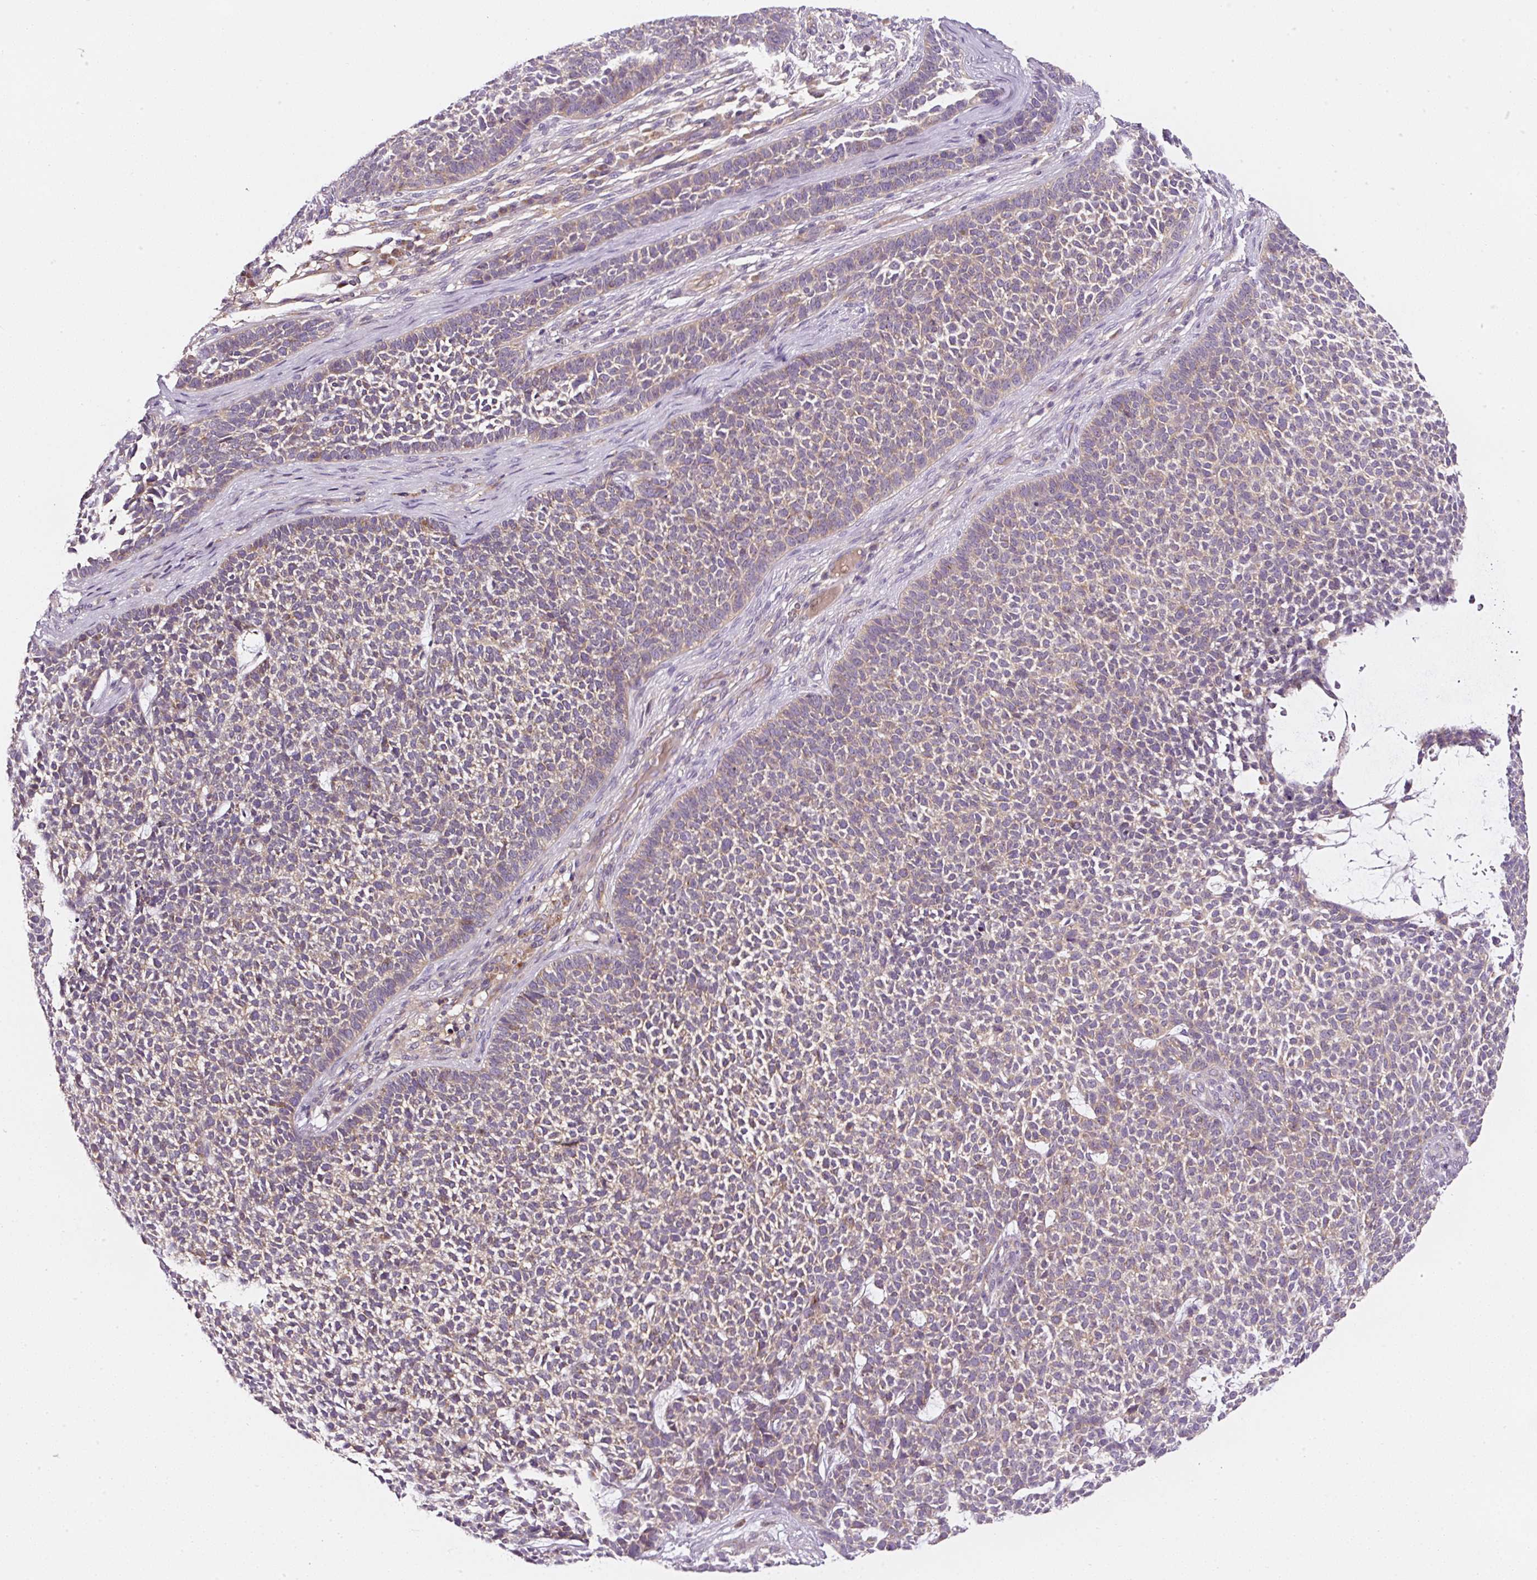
{"staining": {"intensity": "weak", "quantity": "<25%", "location": "cytoplasmic/membranous"}, "tissue": "skin cancer", "cell_type": "Tumor cells", "image_type": "cancer", "snomed": [{"axis": "morphology", "description": "Basal cell carcinoma"}, {"axis": "topography", "description": "Skin"}], "caption": "IHC photomicrograph of neoplastic tissue: skin basal cell carcinoma stained with DAB (3,3'-diaminobenzidine) displays no significant protein staining in tumor cells.", "gene": "NAPA", "patient": {"sex": "female", "age": 84}}